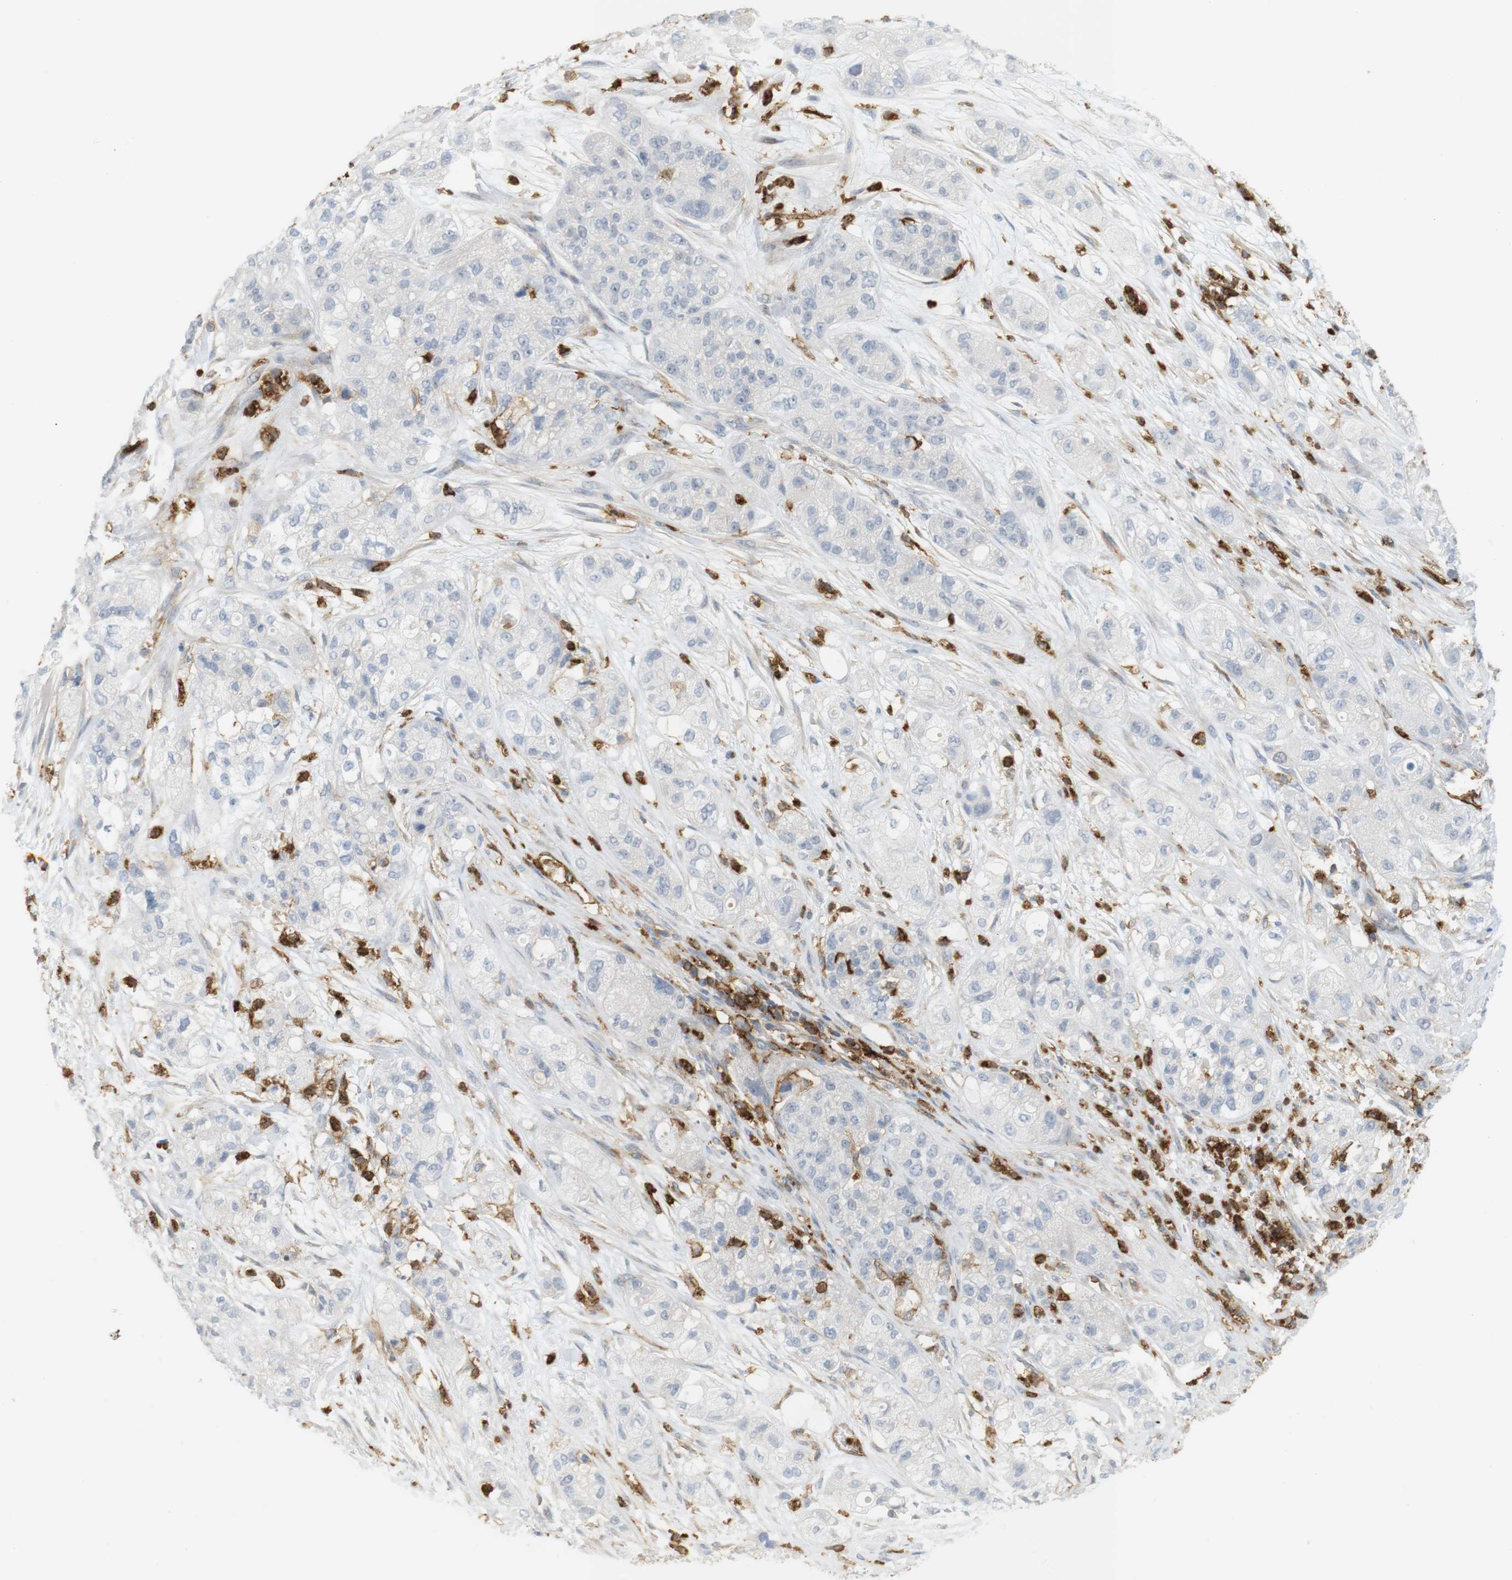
{"staining": {"intensity": "negative", "quantity": "none", "location": "none"}, "tissue": "pancreatic cancer", "cell_type": "Tumor cells", "image_type": "cancer", "snomed": [{"axis": "morphology", "description": "Adenocarcinoma, NOS"}, {"axis": "topography", "description": "Pancreas"}], "caption": "A micrograph of human adenocarcinoma (pancreatic) is negative for staining in tumor cells.", "gene": "SIRPA", "patient": {"sex": "female", "age": 78}}